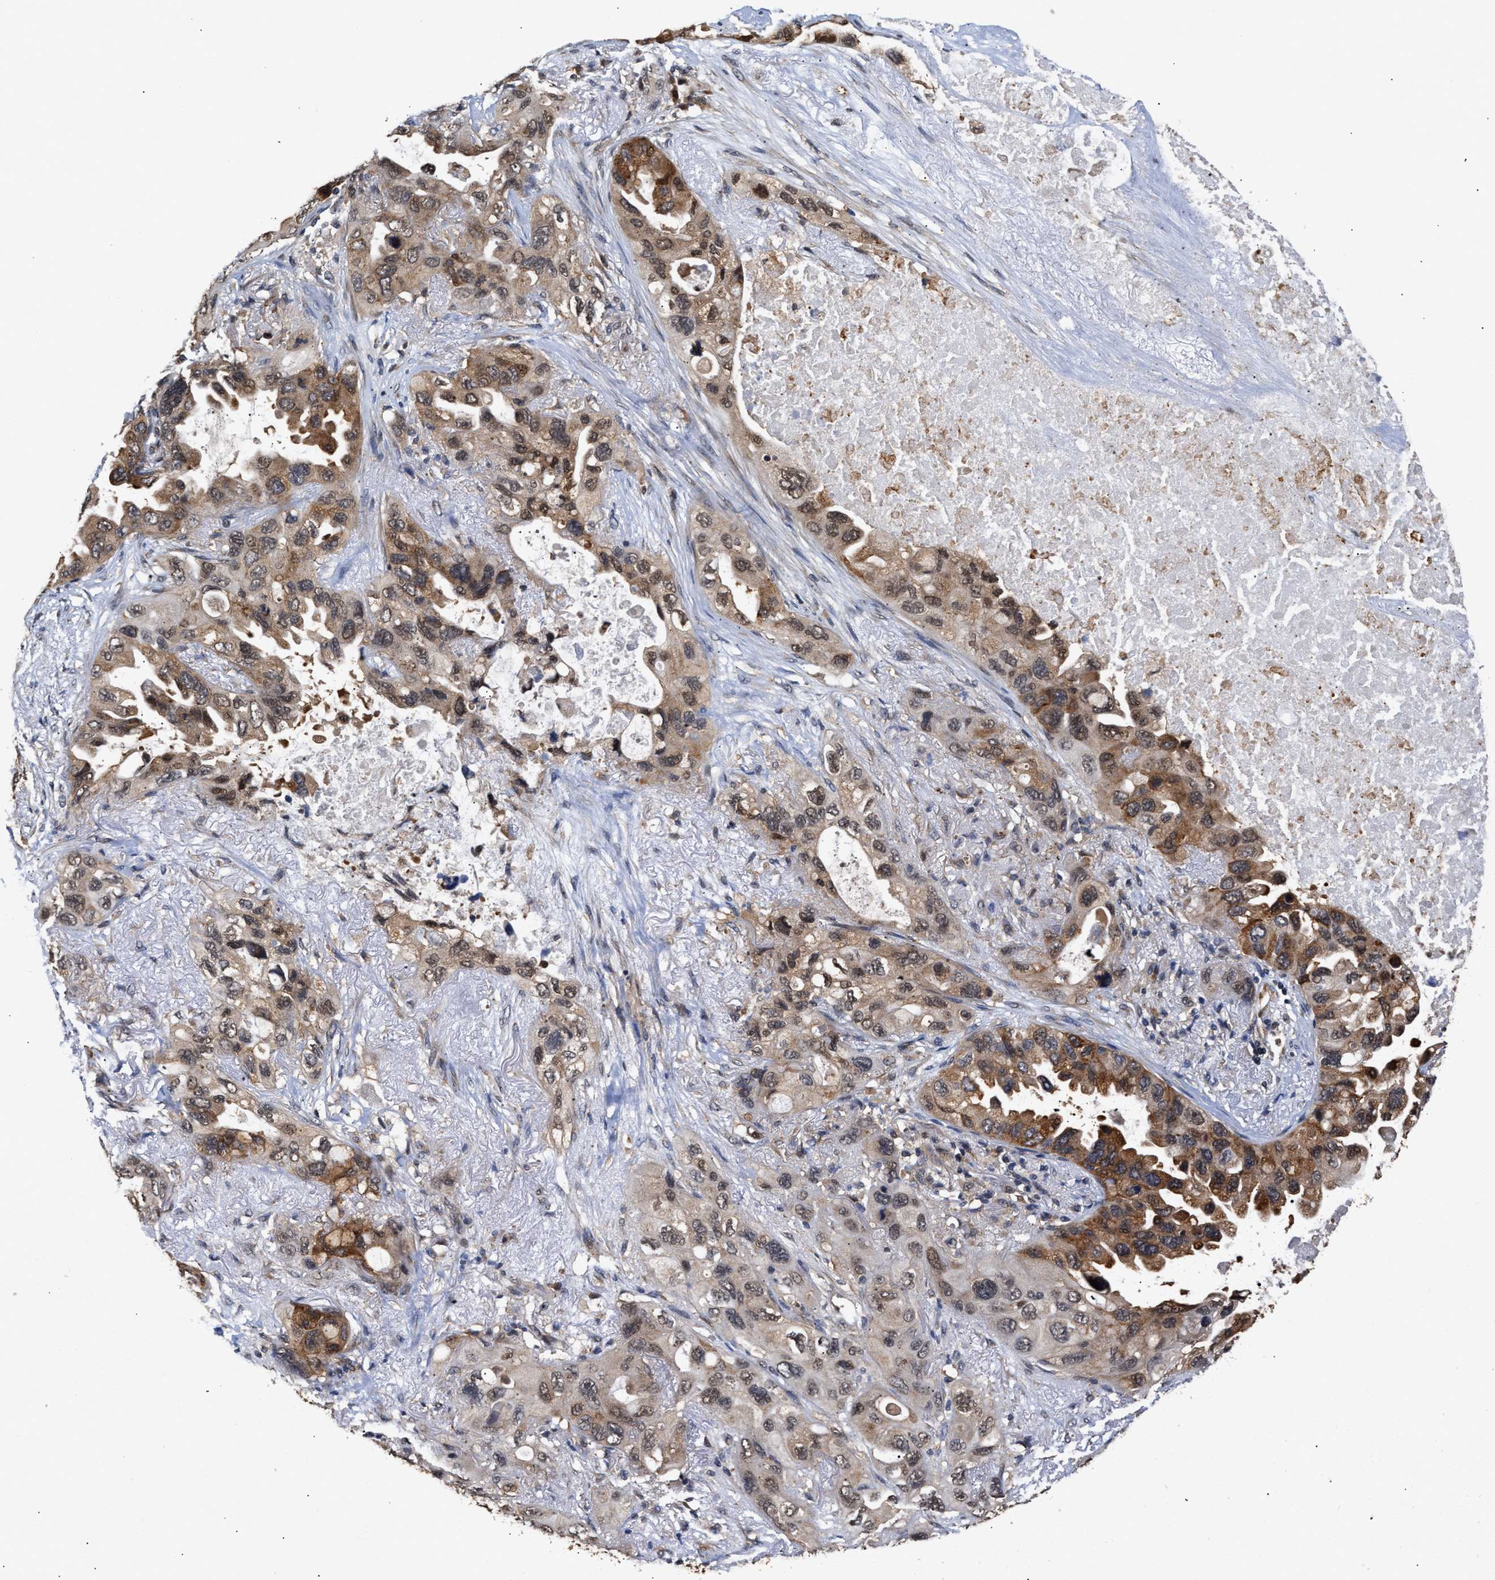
{"staining": {"intensity": "moderate", "quantity": ">75%", "location": "cytoplasmic/membranous"}, "tissue": "lung cancer", "cell_type": "Tumor cells", "image_type": "cancer", "snomed": [{"axis": "morphology", "description": "Squamous cell carcinoma, NOS"}, {"axis": "topography", "description": "Lung"}], "caption": "A high-resolution micrograph shows immunohistochemistry (IHC) staining of squamous cell carcinoma (lung), which reveals moderate cytoplasmic/membranous expression in approximately >75% of tumor cells.", "gene": "CLIP2", "patient": {"sex": "female", "age": 73}}